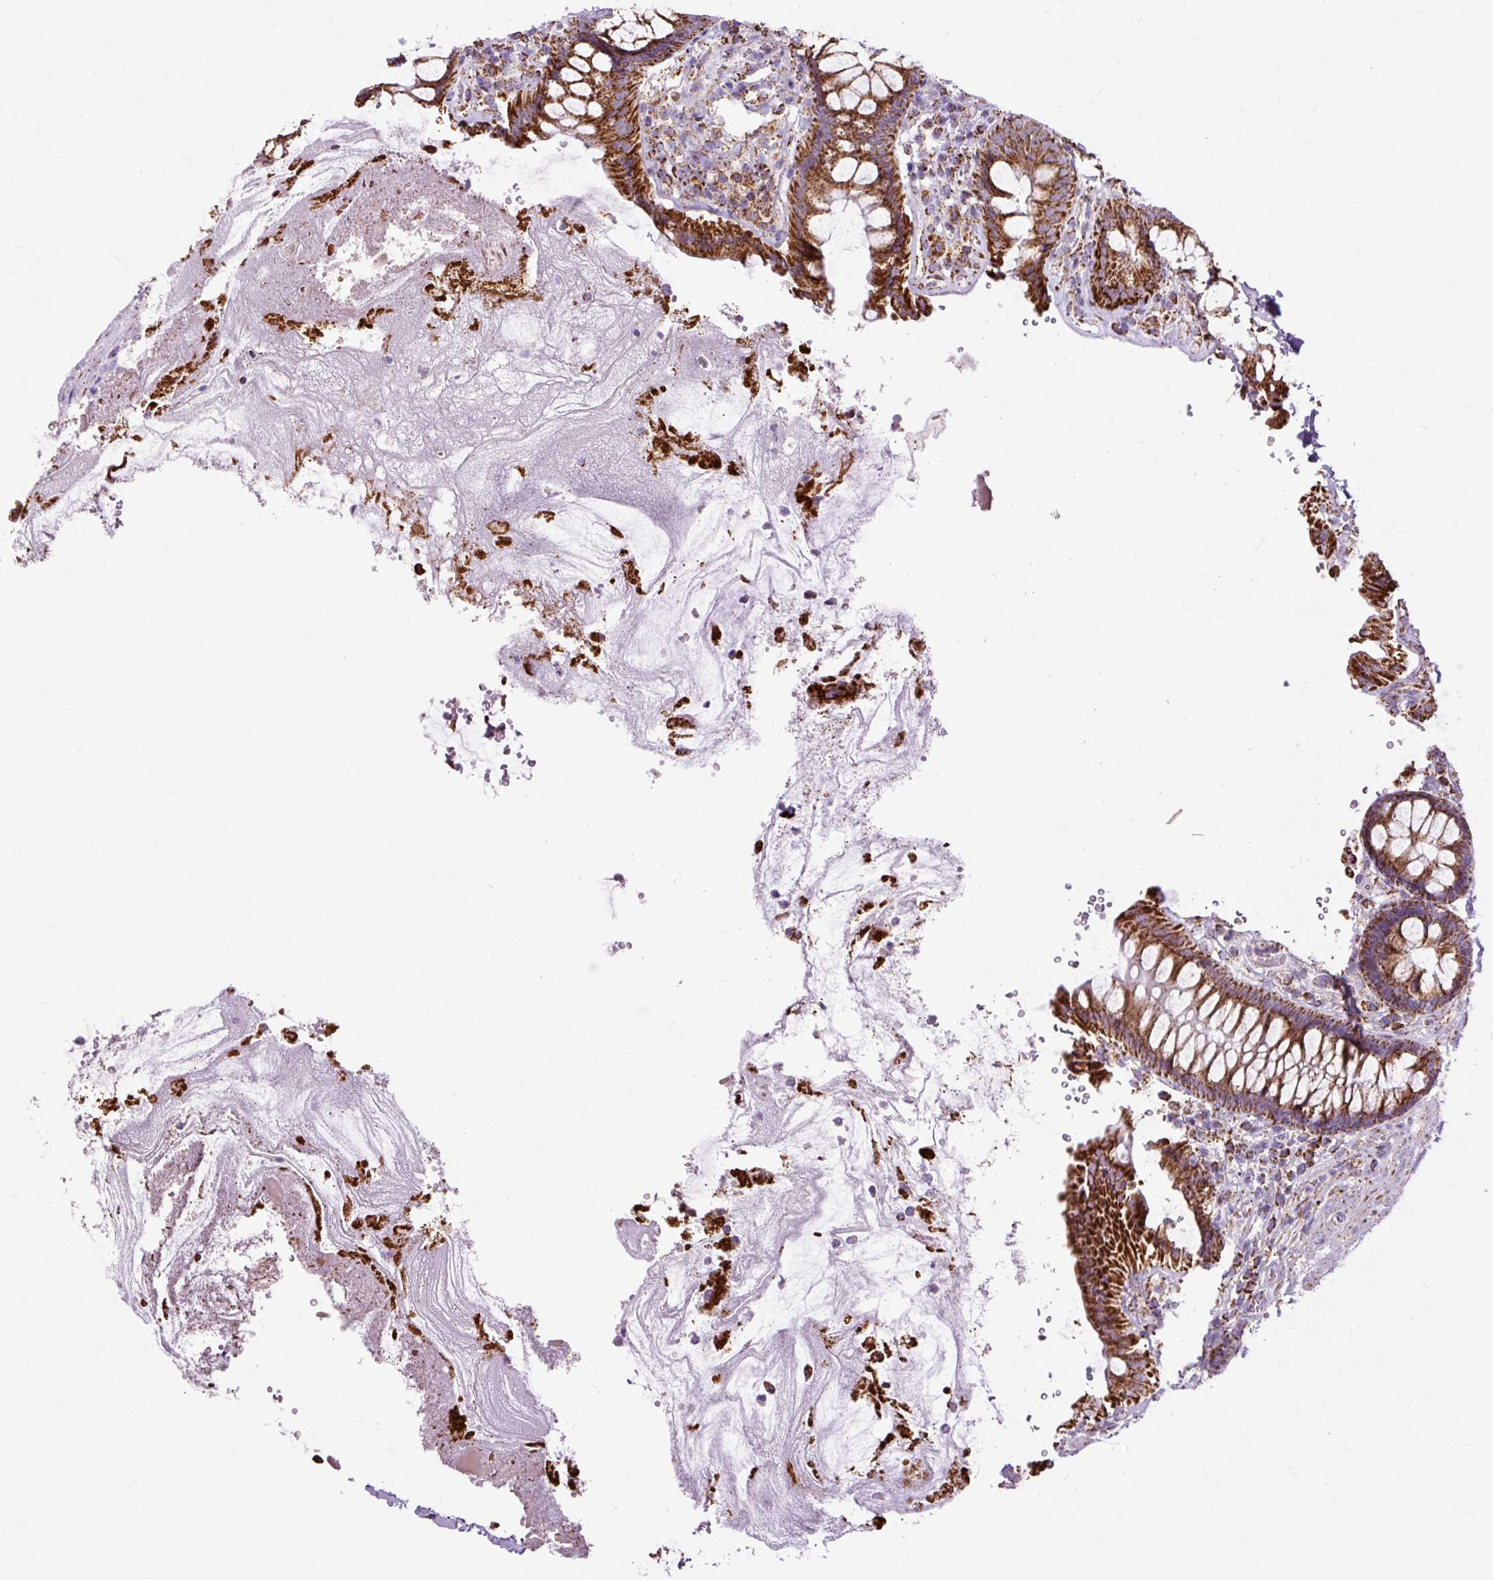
{"staining": {"intensity": "moderate", "quantity": ">75%", "location": "cytoplasmic/membranous"}, "tissue": "colon", "cell_type": "Endothelial cells", "image_type": "normal", "snomed": [{"axis": "morphology", "description": "Normal tissue, NOS"}, {"axis": "topography", "description": "Colon"}], "caption": "Immunohistochemistry of normal colon demonstrates medium levels of moderate cytoplasmic/membranous expression in approximately >75% of endothelial cells. The protein is stained brown, and the nuclei are stained in blue (DAB IHC with brightfield microscopy, high magnification).", "gene": "DLAT", "patient": {"sex": "male", "age": 84}}